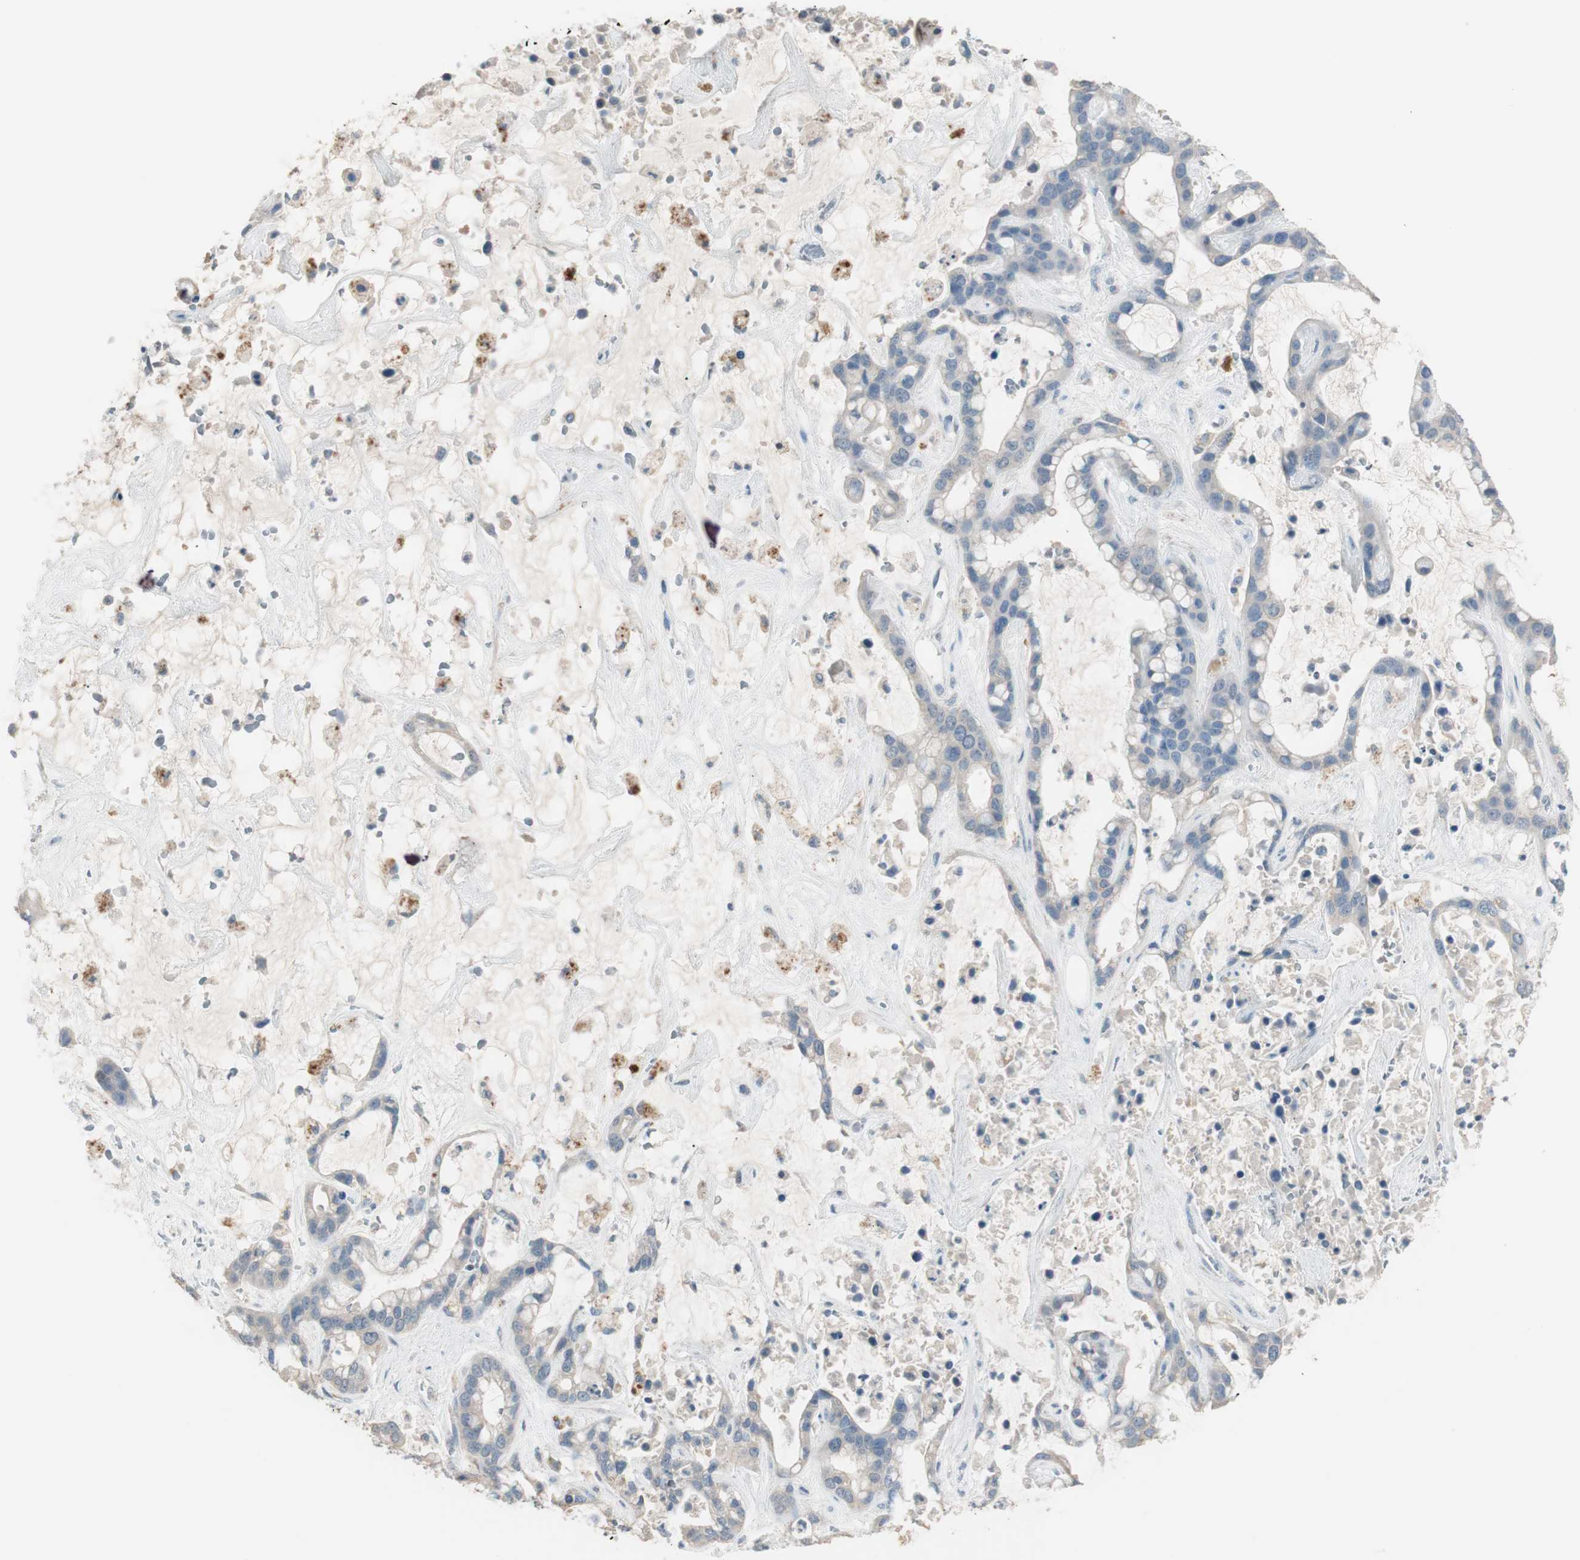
{"staining": {"intensity": "weak", "quantity": "25%-75%", "location": "cytoplasmic/membranous"}, "tissue": "liver cancer", "cell_type": "Tumor cells", "image_type": "cancer", "snomed": [{"axis": "morphology", "description": "Cholangiocarcinoma"}, {"axis": "topography", "description": "Liver"}], "caption": "A low amount of weak cytoplasmic/membranous expression is seen in about 25%-75% of tumor cells in cholangiocarcinoma (liver) tissue.", "gene": "KHK", "patient": {"sex": "female", "age": 65}}